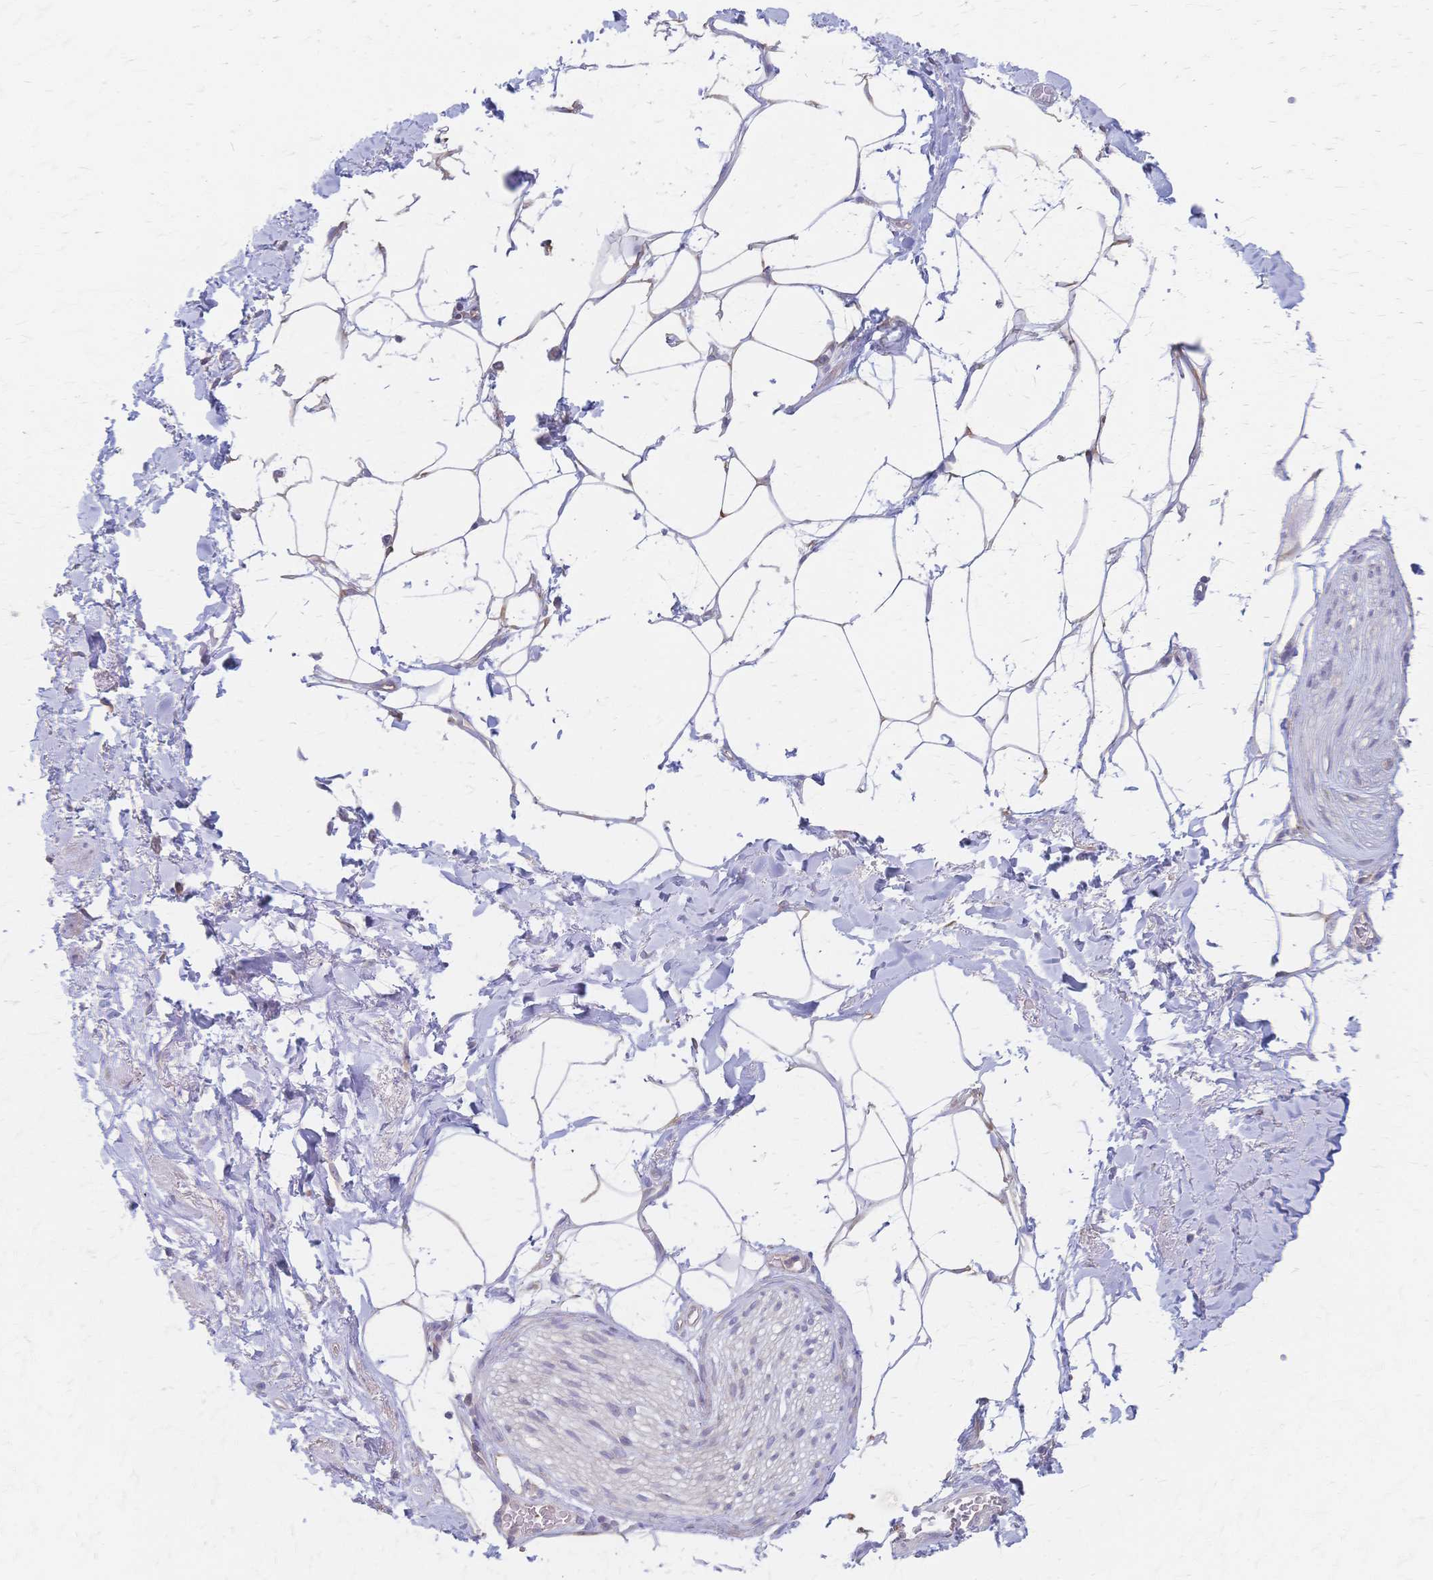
{"staining": {"intensity": "moderate", "quantity": "25%-75%", "location": "cytoplasmic/membranous"}, "tissue": "adipose tissue", "cell_type": "Adipocytes", "image_type": "normal", "snomed": [{"axis": "morphology", "description": "Normal tissue, NOS"}, {"axis": "topography", "description": "Vagina"}, {"axis": "topography", "description": "Peripheral nerve tissue"}], "caption": "A high-resolution micrograph shows immunohistochemistry staining of benign adipose tissue, which exhibits moderate cytoplasmic/membranous positivity in about 25%-75% of adipocytes.", "gene": "CYB5A", "patient": {"sex": "female", "age": 71}}